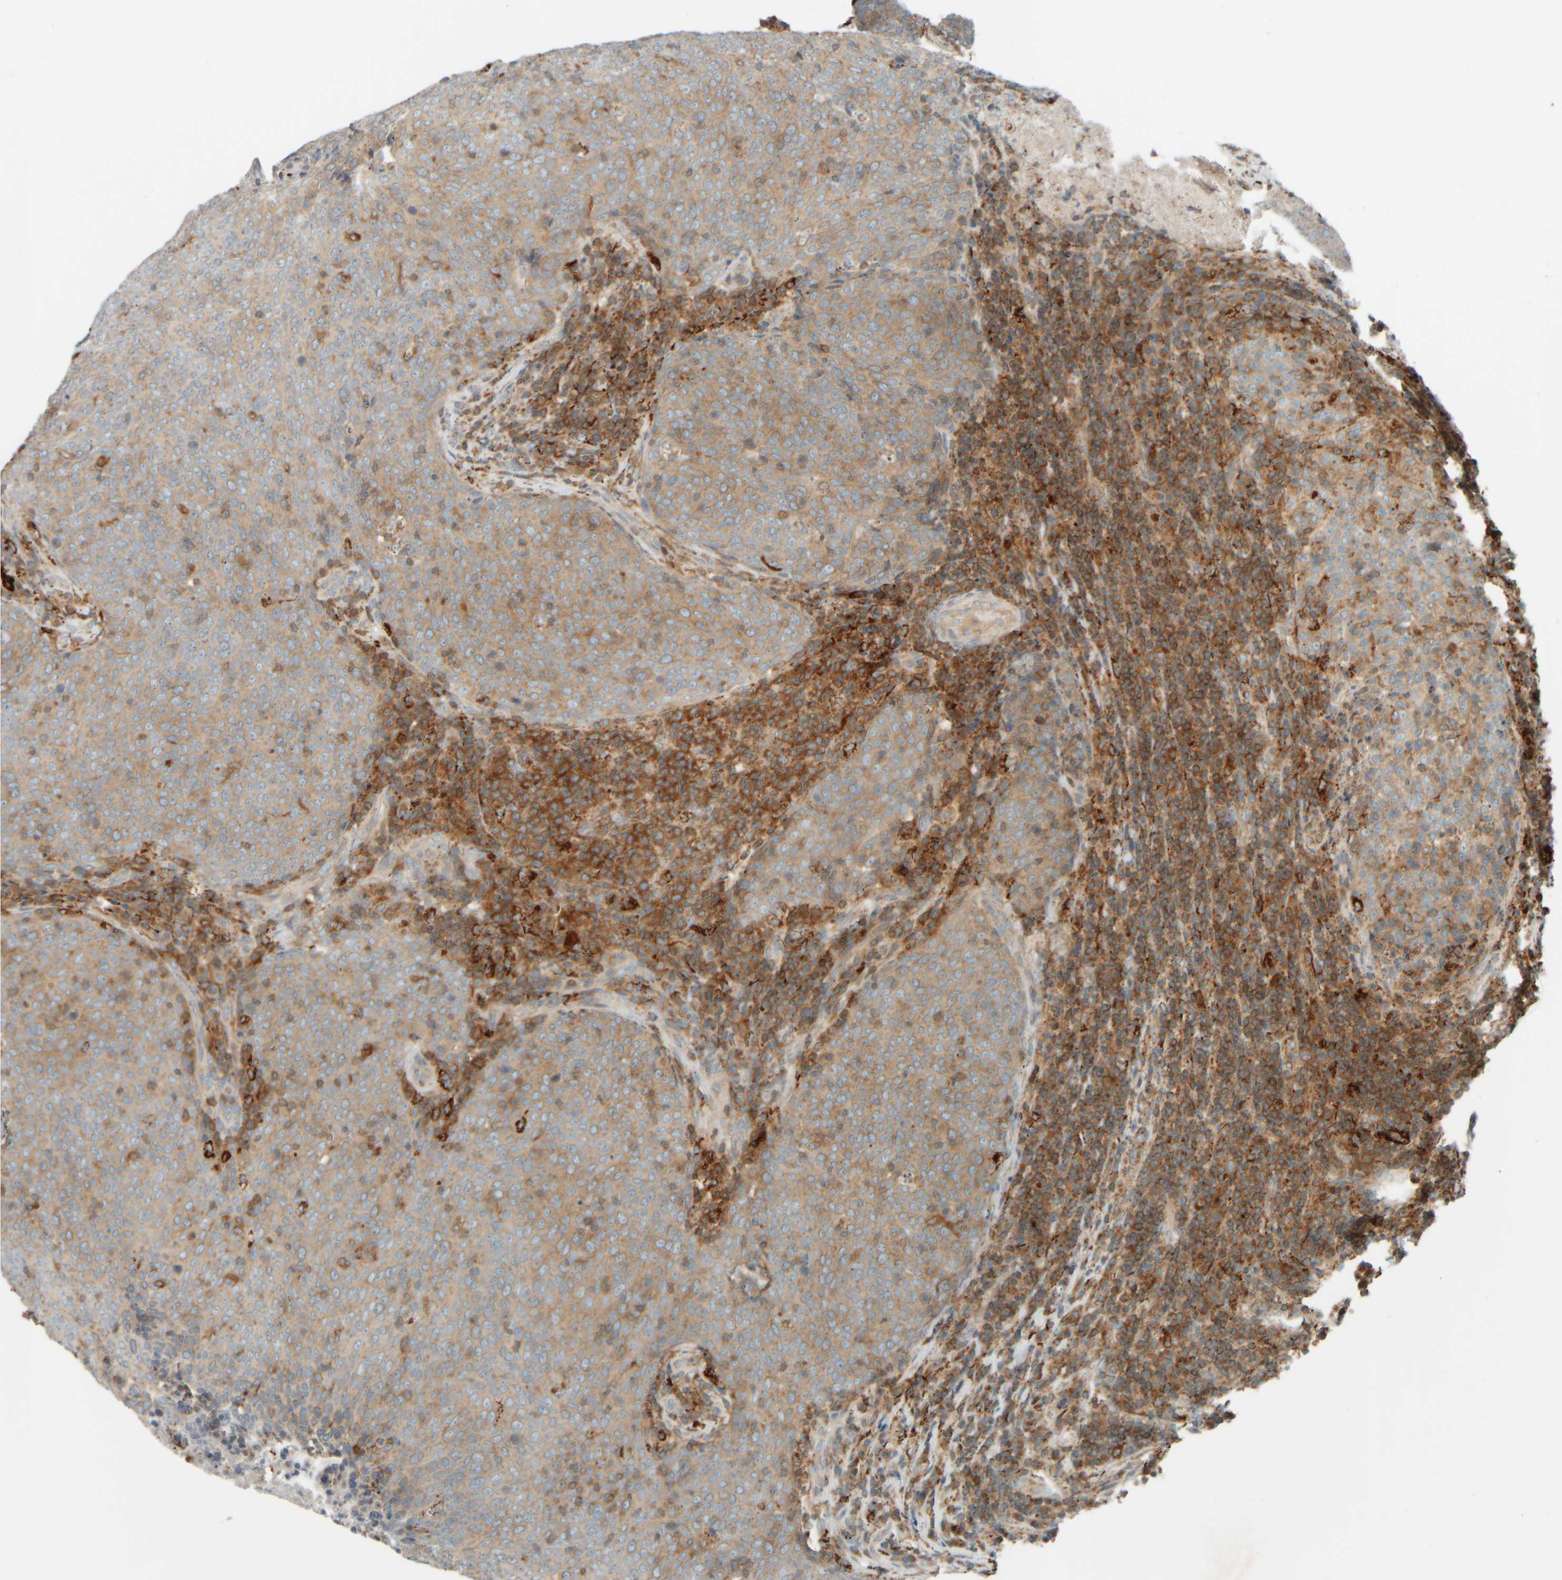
{"staining": {"intensity": "weak", "quantity": ">75%", "location": "cytoplasmic/membranous"}, "tissue": "head and neck cancer", "cell_type": "Tumor cells", "image_type": "cancer", "snomed": [{"axis": "morphology", "description": "Squamous cell carcinoma, NOS"}, {"axis": "morphology", "description": "Squamous cell carcinoma, metastatic, NOS"}, {"axis": "topography", "description": "Lymph node"}, {"axis": "topography", "description": "Head-Neck"}], "caption": "Human head and neck metastatic squamous cell carcinoma stained with a brown dye exhibits weak cytoplasmic/membranous positive positivity in approximately >75% of tumor cells.", "gene": "SPAG5", "patient": {"sex": "male", "age": 62}}